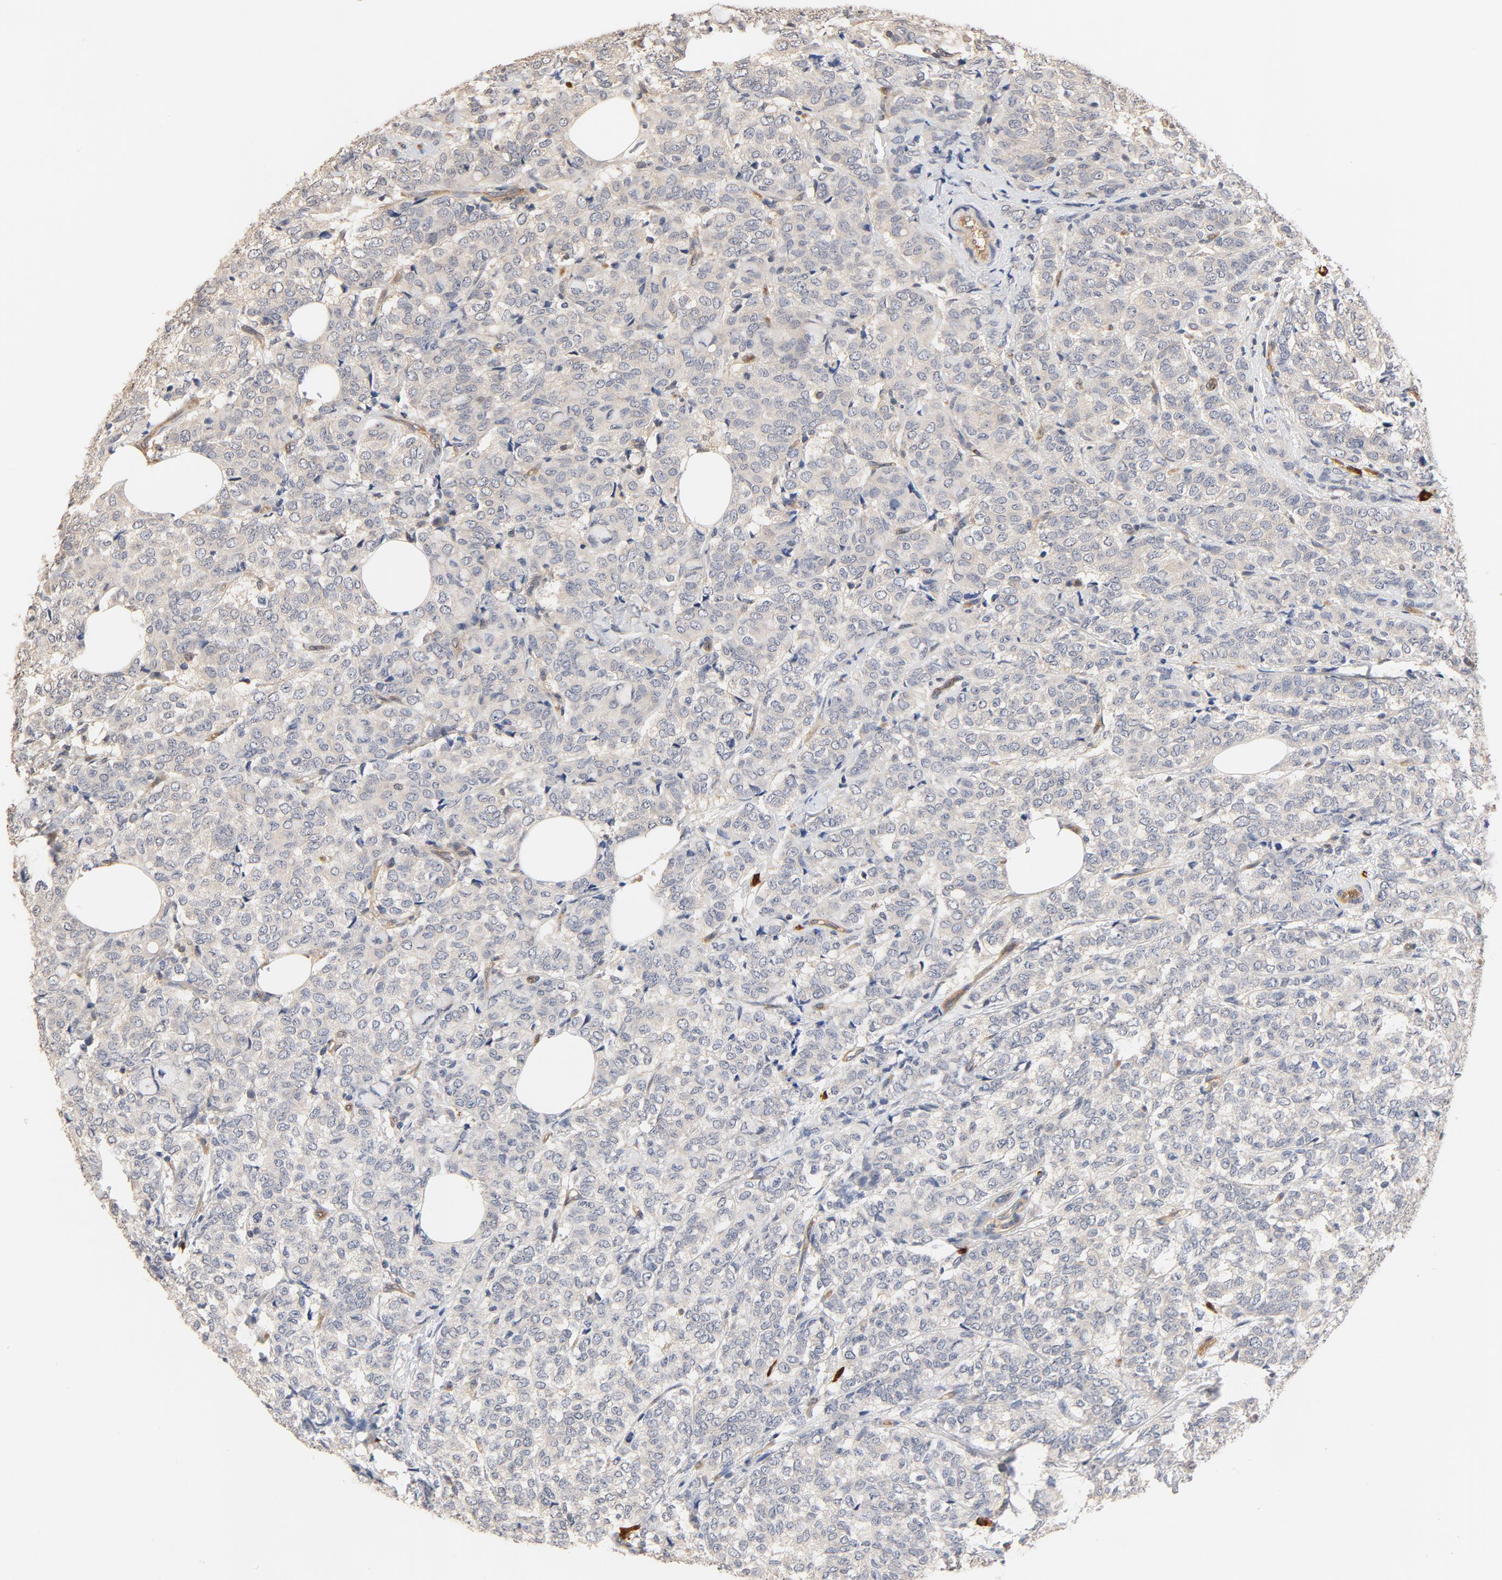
{"staining": {"intensity": "negative", "quantity": "none", "location": "none"}, "tissue": "breast cancer", "cell_type": "Tumor cells", "image_type": "cancer", "snomed": [{"axis": "morphology", "description": "Lobular carcinoma"}, {"axis": "topography", "description": "Breast"}], "caption": "This is a histopathology image of IHC staining of breast cancer (lobular carcinoma), which shows no expression in tumor cells. Nuclei are stained in blue.", "gene": "UBE2J1", "patient": {"sex": "female", "age": 60}}